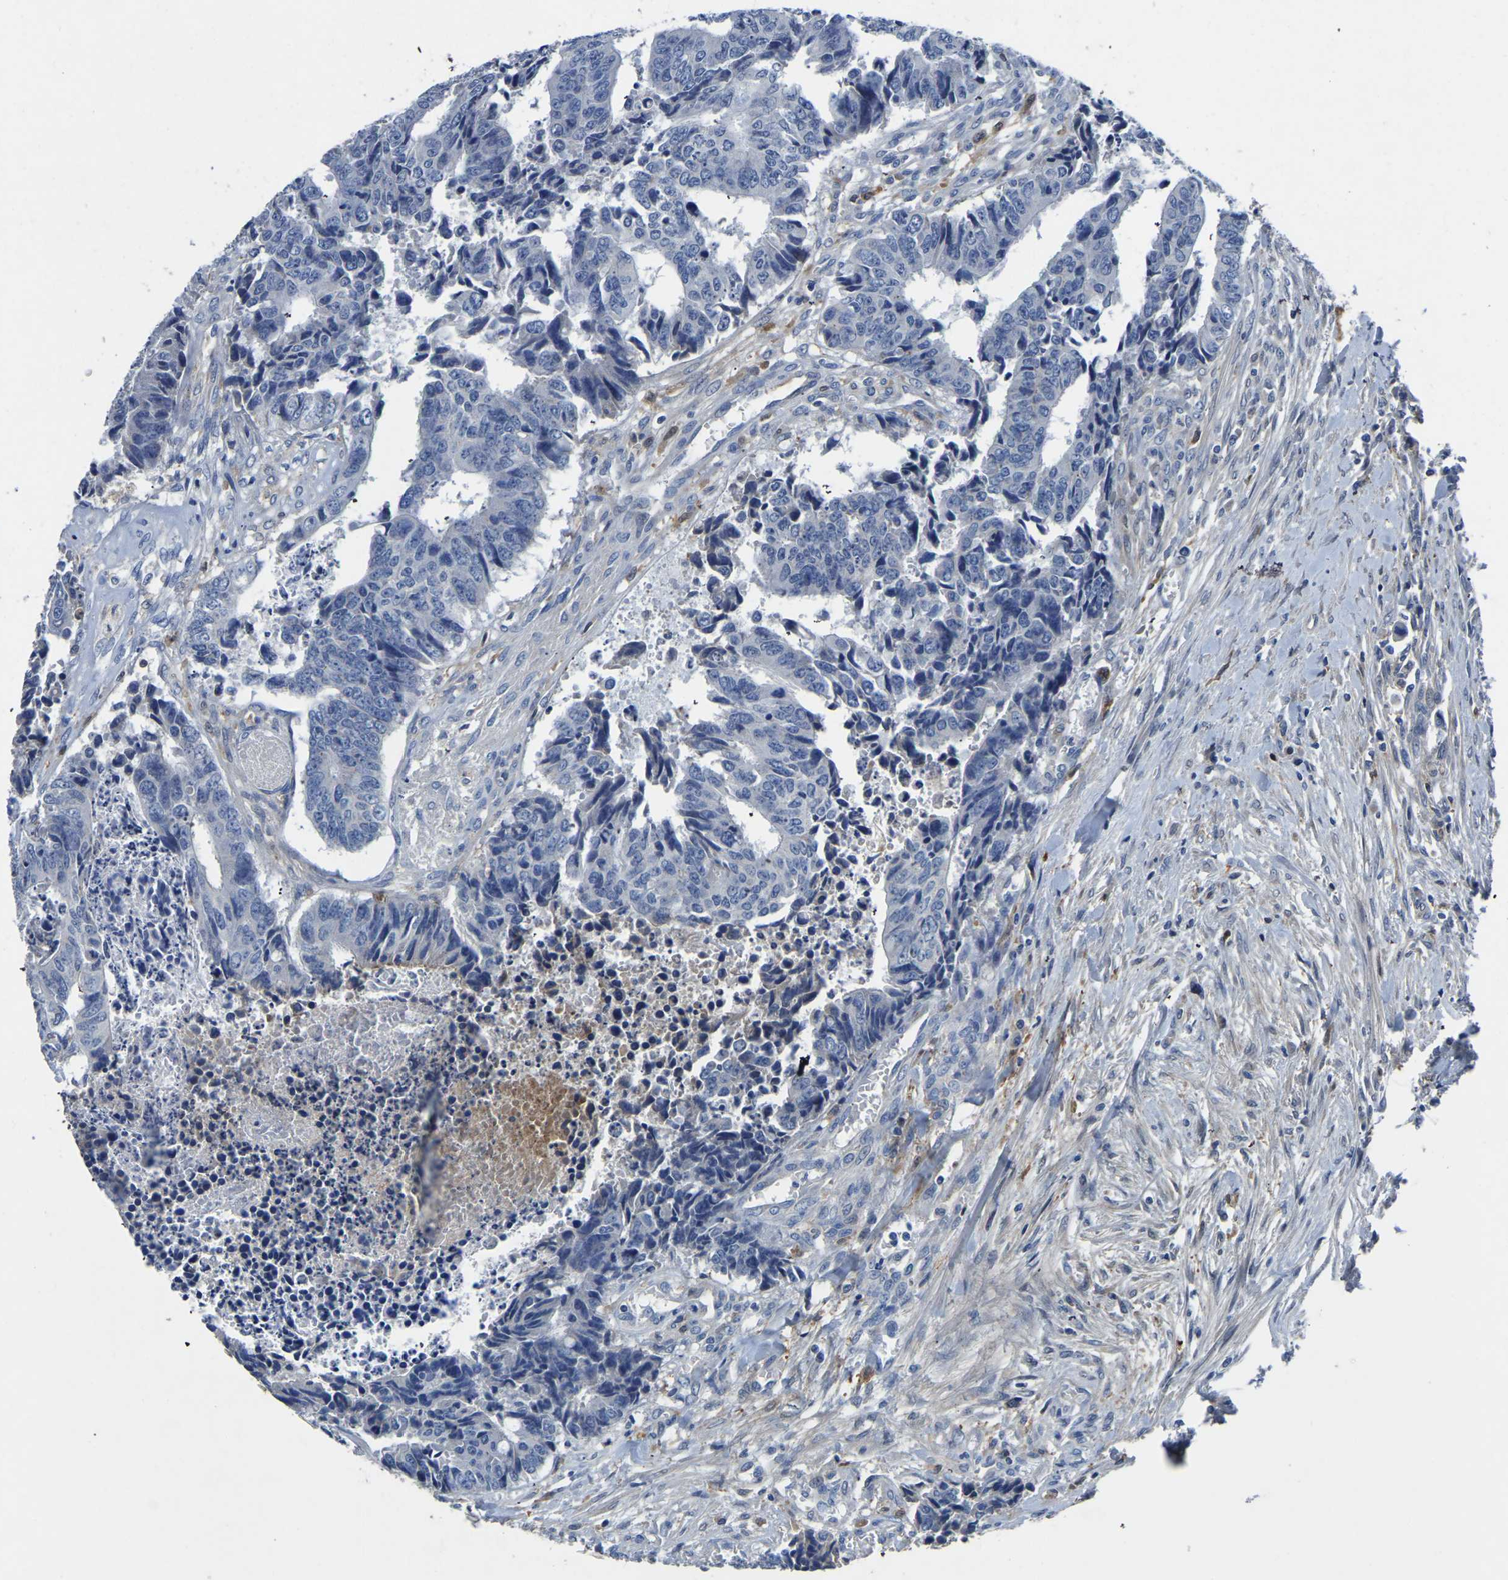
{"staining": {"intensity": "negative", "quantity": "none", "location": "none"}, "tissue": "colorectal cancer", "cell_type": "Tumor cells", "image_type": "cancer", "snomed": [{"axis": "morphology", "description": "Adenocarcinoma, NOS"}, {"axis": "topography", "description": "Rectum"}], "caption": "Tumor cells are negative for brown protein staining in colorectal cancer.", "gene": "ATG2B", "patient": {"sex": "male", "age": 84}}